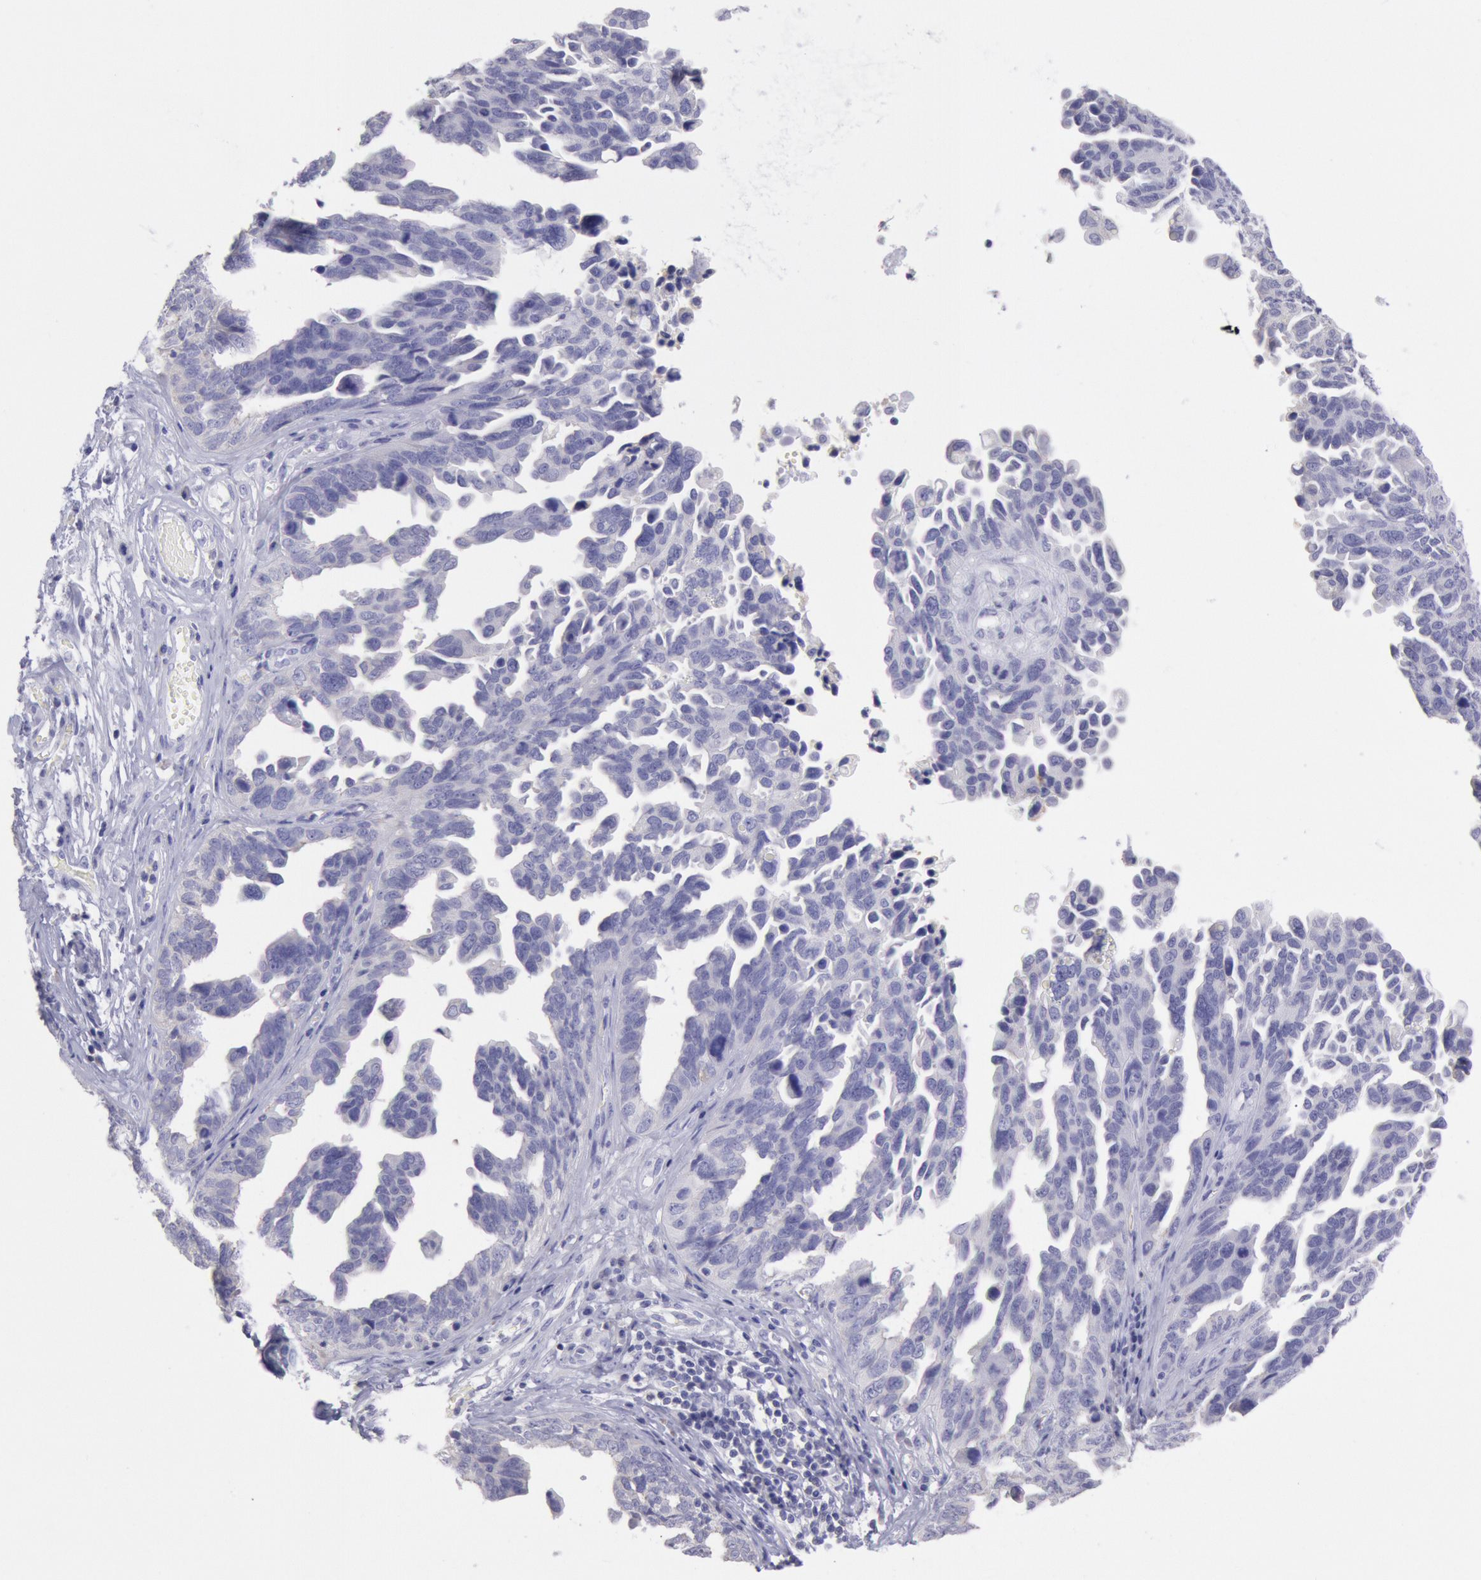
{"staining": {"intensity": "negative", "quantity": "none", "location": "none"}, "tissue": "ovarian cancer", "cell_type": "Tumor cells", "image_type": "cancer", "snomed": [{"axis": "morphology", "description": "Cystadenocarcinoma, serous, NOS"}, {"axis": "topography", "description": "Ovary"}], "caption": "Image shows no protein positivity in tumor cells of ovarian serous cystadenocarcinoma tissue. The staining was performed using DAB (3,3'-diaminobenzidine) to visualize the protein expression in brown, while the nuclei were stained in blue with hematoxylin (Magnification: 20x).", "gene": "MYH7", "patient": {"sex": "female", "age": 64}}